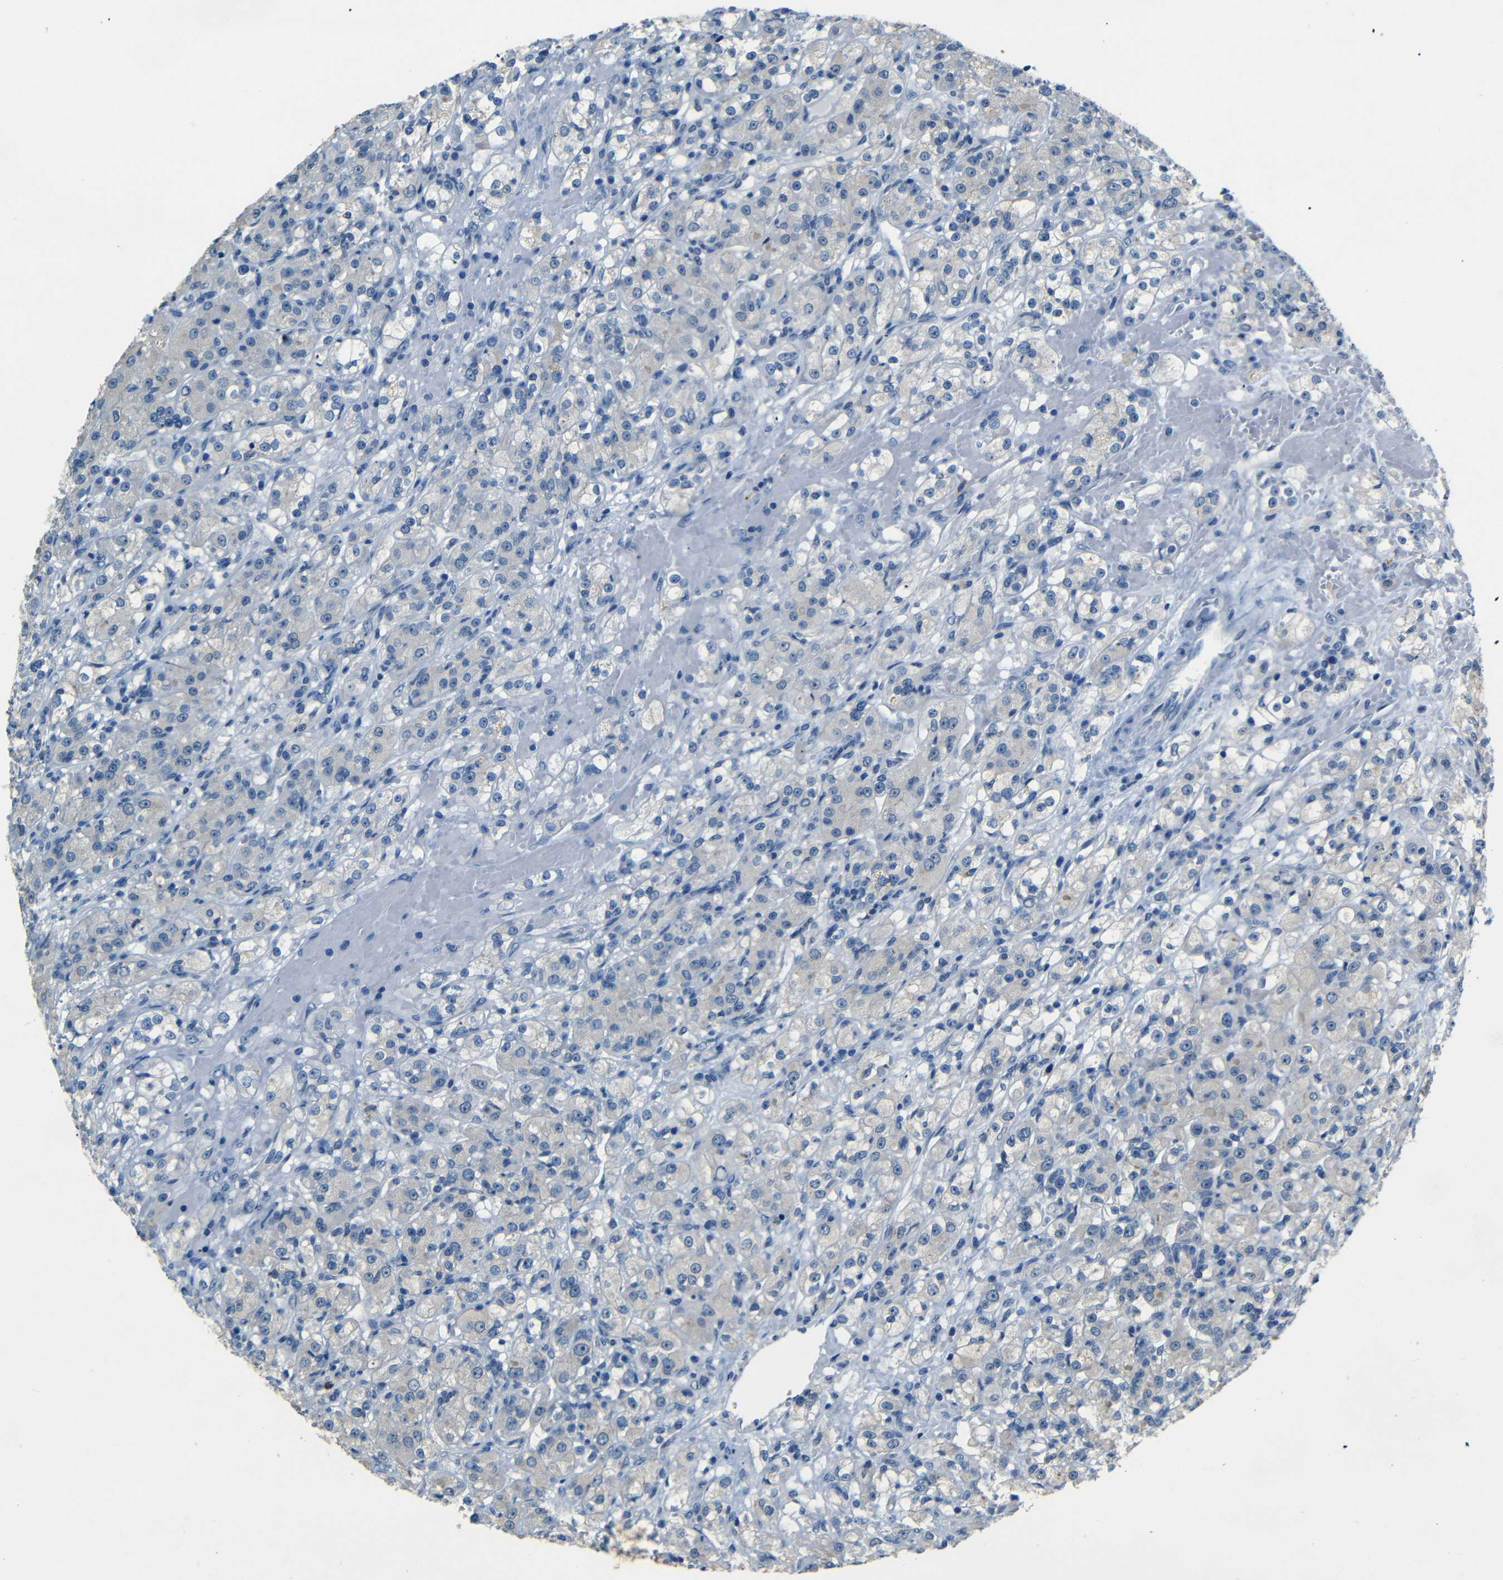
{"staining": {"intensity": "negative", "quantity": "none", "location": "none"}, "tissue": "renal cancer", "cell_type": "Tumor cells", "image_type": "cancer", "snomed": [{"axis": "morphology", "description": "Normal tissue, NOS"}, {"axis": "morphology", "description": "Adenocarcinoma, NOS"}, {"axis": "topography", "description": "Kidney"}], "caption": "Photomicrograph shows no significant protein staining in tumor cells of adenocarcinoma (renal).", "gene": "ZMAT1", "patient": {"sex": "male", "age": 61}}